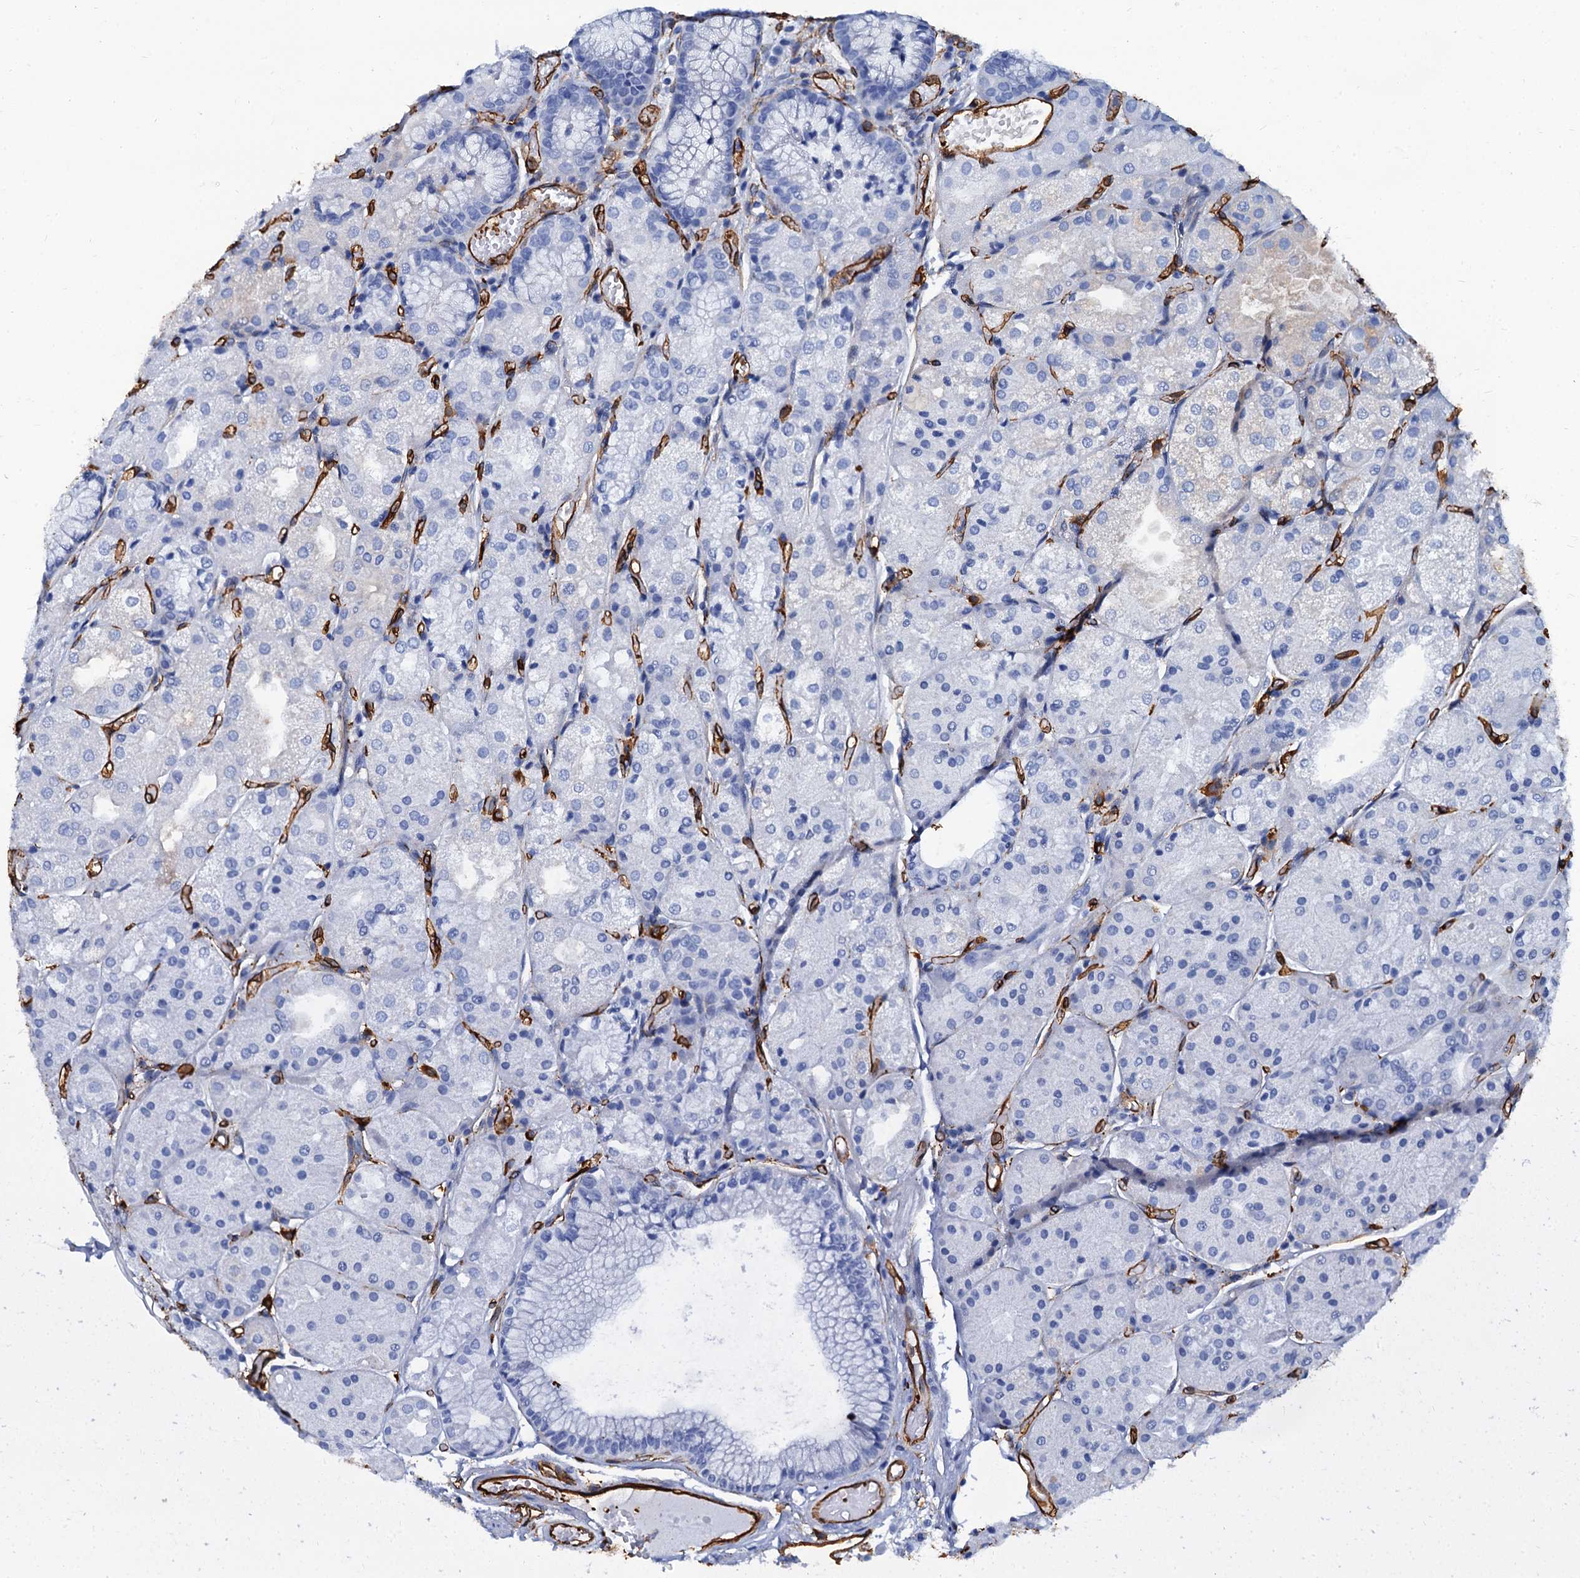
{"staining": {"intensity": "negative", "quantity": "none", "location": "none"}, "tissue": "stomach", "cell_type": "Glandular cells", "image_type": "normal", "snomed": [{"axis": "morphology", "description": "Normal tissue, NOS"}, {"axis": "topography", "description": "Stomach, upper"}], "caption": "Stomach stained for a protein using immunohistochemistry (IHC) demonstrates no expression glandular cells.", "gene": "CAVIN2", "patient": {"sex": "male", "age": 72}}